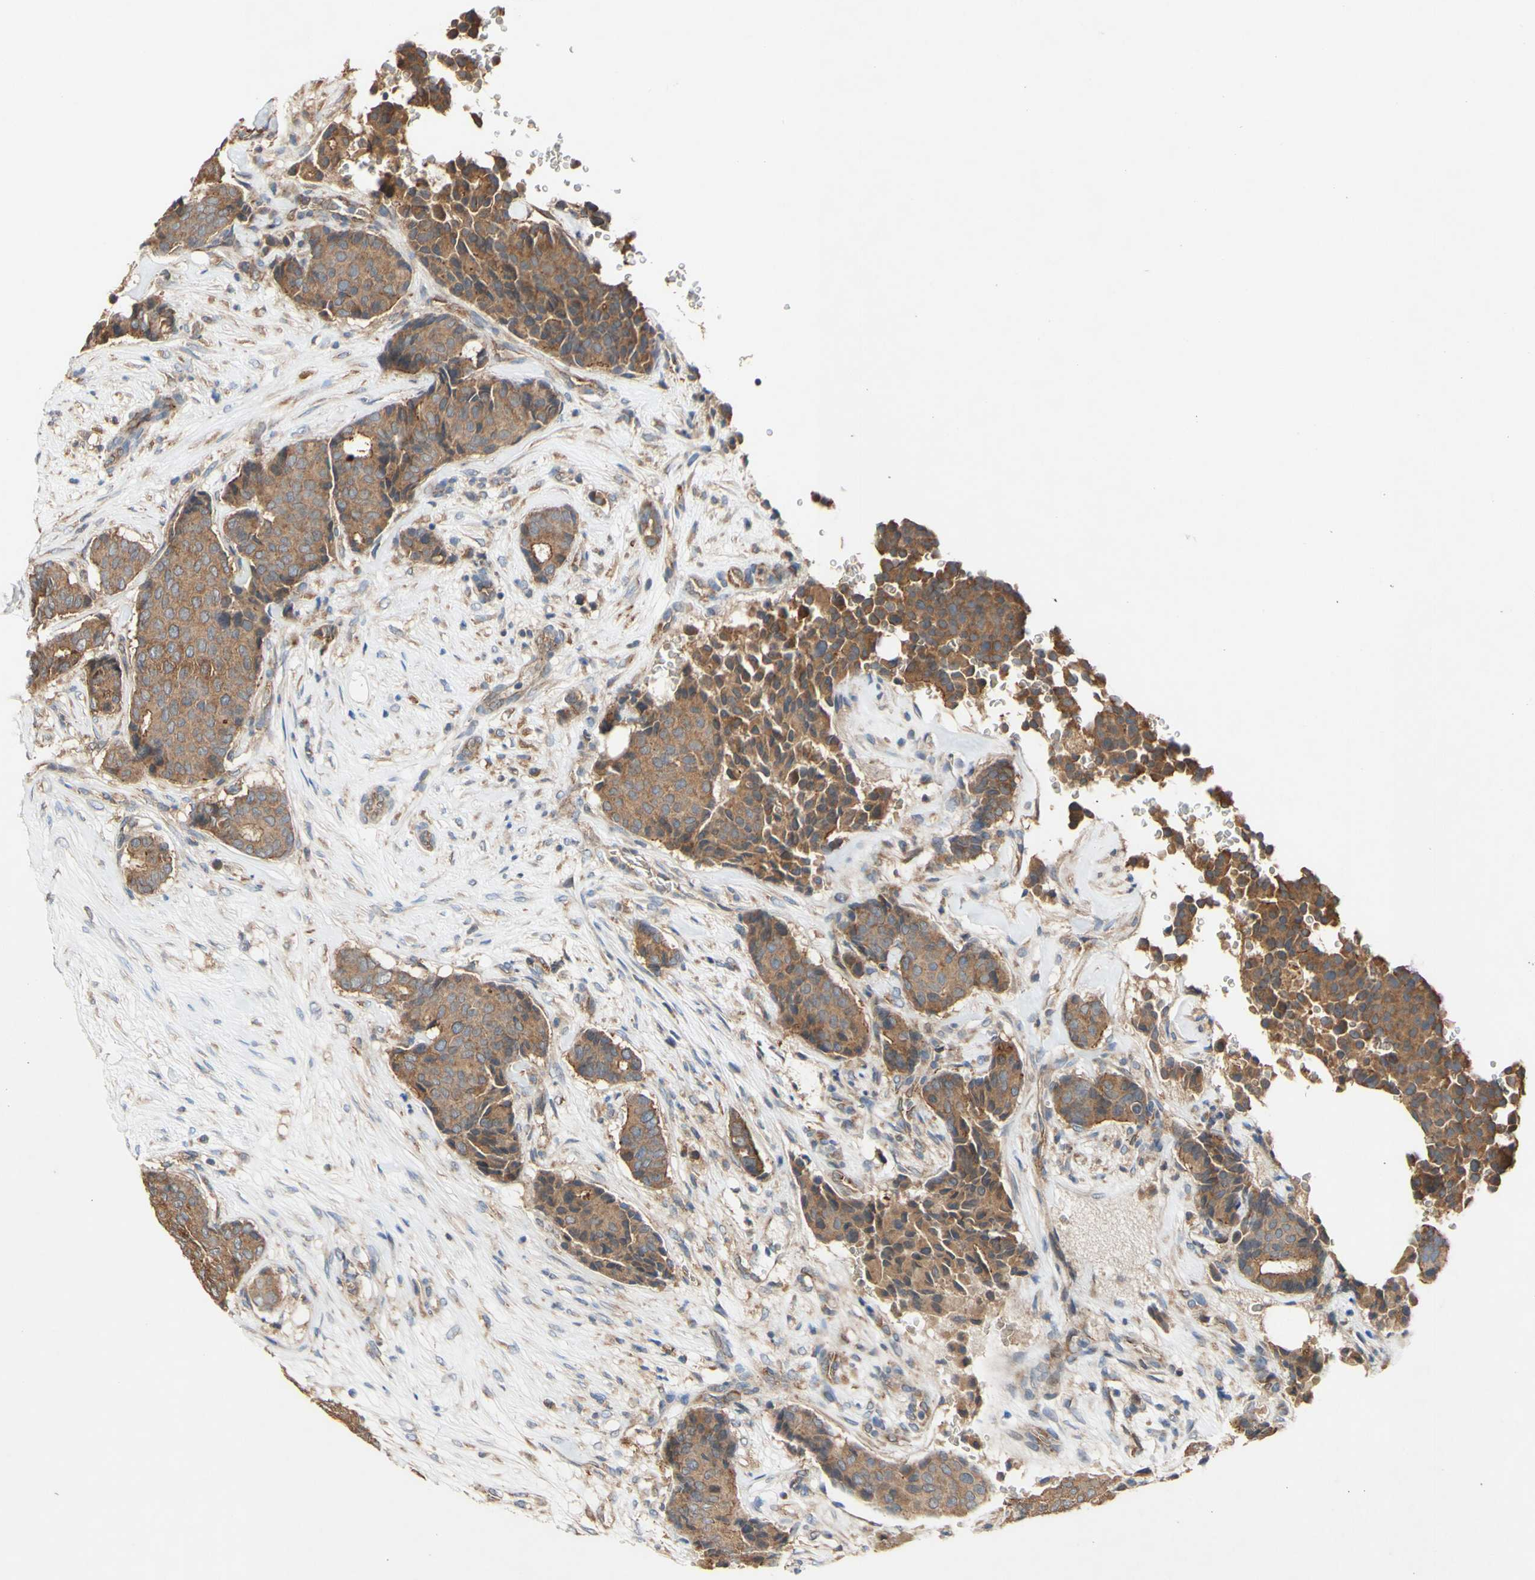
{"staining": {"intensity": "moderate", "quantity": ">75%", "location": "cytoplasmic/membranous"}, "tissue": "breast cancer", "cell_type": "Tumor cells", "image_type": "cancer", "snomed": [{"axis": "morphology", "description": "Duct carcinoma"}, {"axis": "topography", "description": "Breast"}], "caption": "Brown immunohistochemical staining in breast cancer reveals moderate cytoplasmic/membranous expression in approximately >75% of tumor cells.", "gene": "PDGFB", "patient": {"sex": "female", "age": 75}}